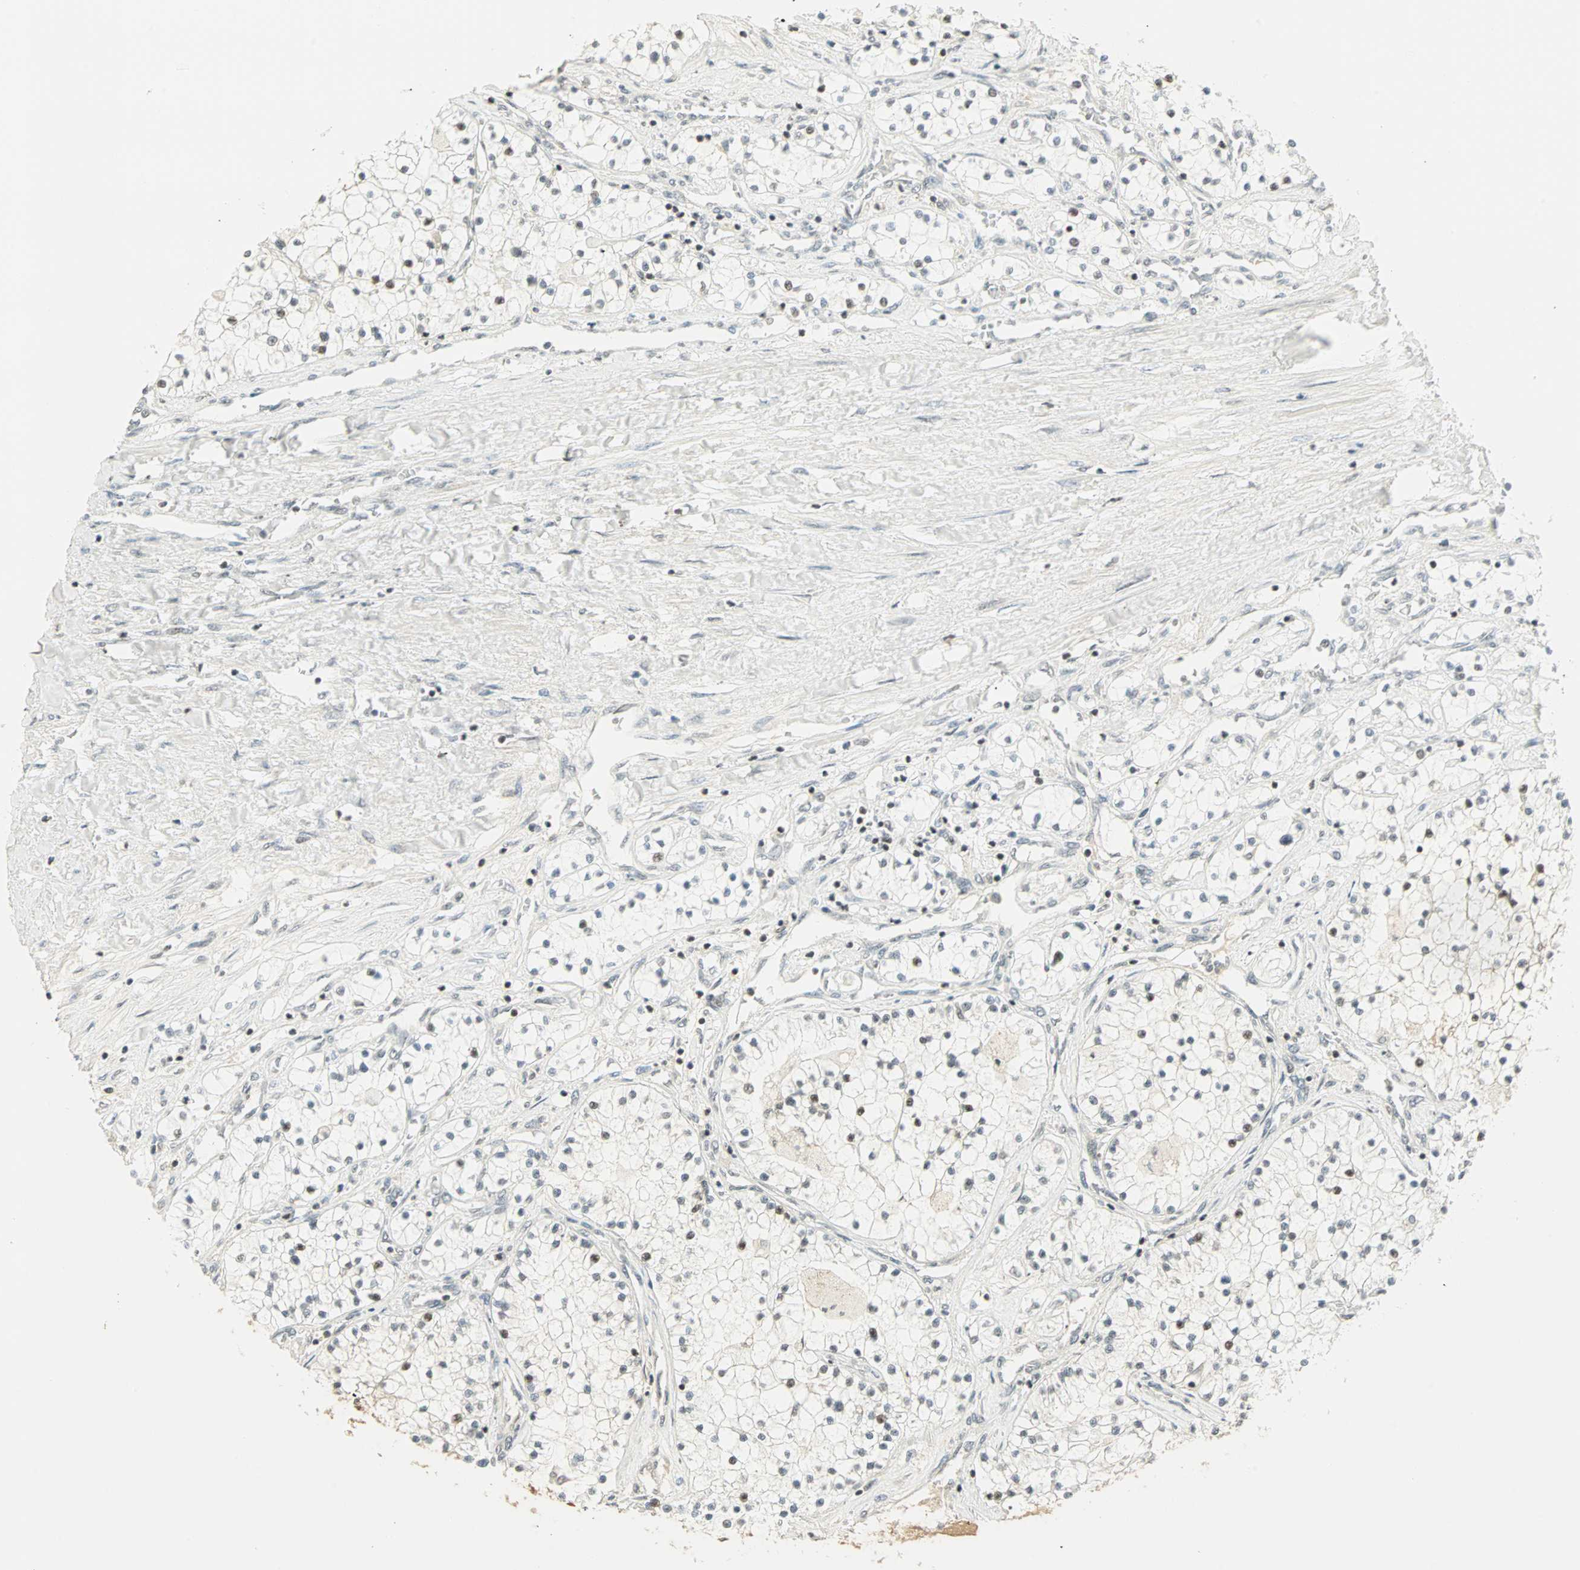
{"staining": {"intensity": "weak", "quantity": "<25%", "location": "nuclear"}, "tissue": "renal cancer", "cell_type": "Tumor cells", "image_type": "cancer", "snomed": [{"axis": "morphology", "description": "Adenocarcinoma, NOS"}, {"axis": "topography", "description": "Kidney"}], "caption": "Immunohistochemistry (IHC) image of neoplastic tissue: human renal adenocarcinoma stained with DAB displays no significant protein positivity in tumor cells.", "gene": "SMAD3", "patient": {"sex": "male", "age": 68}}